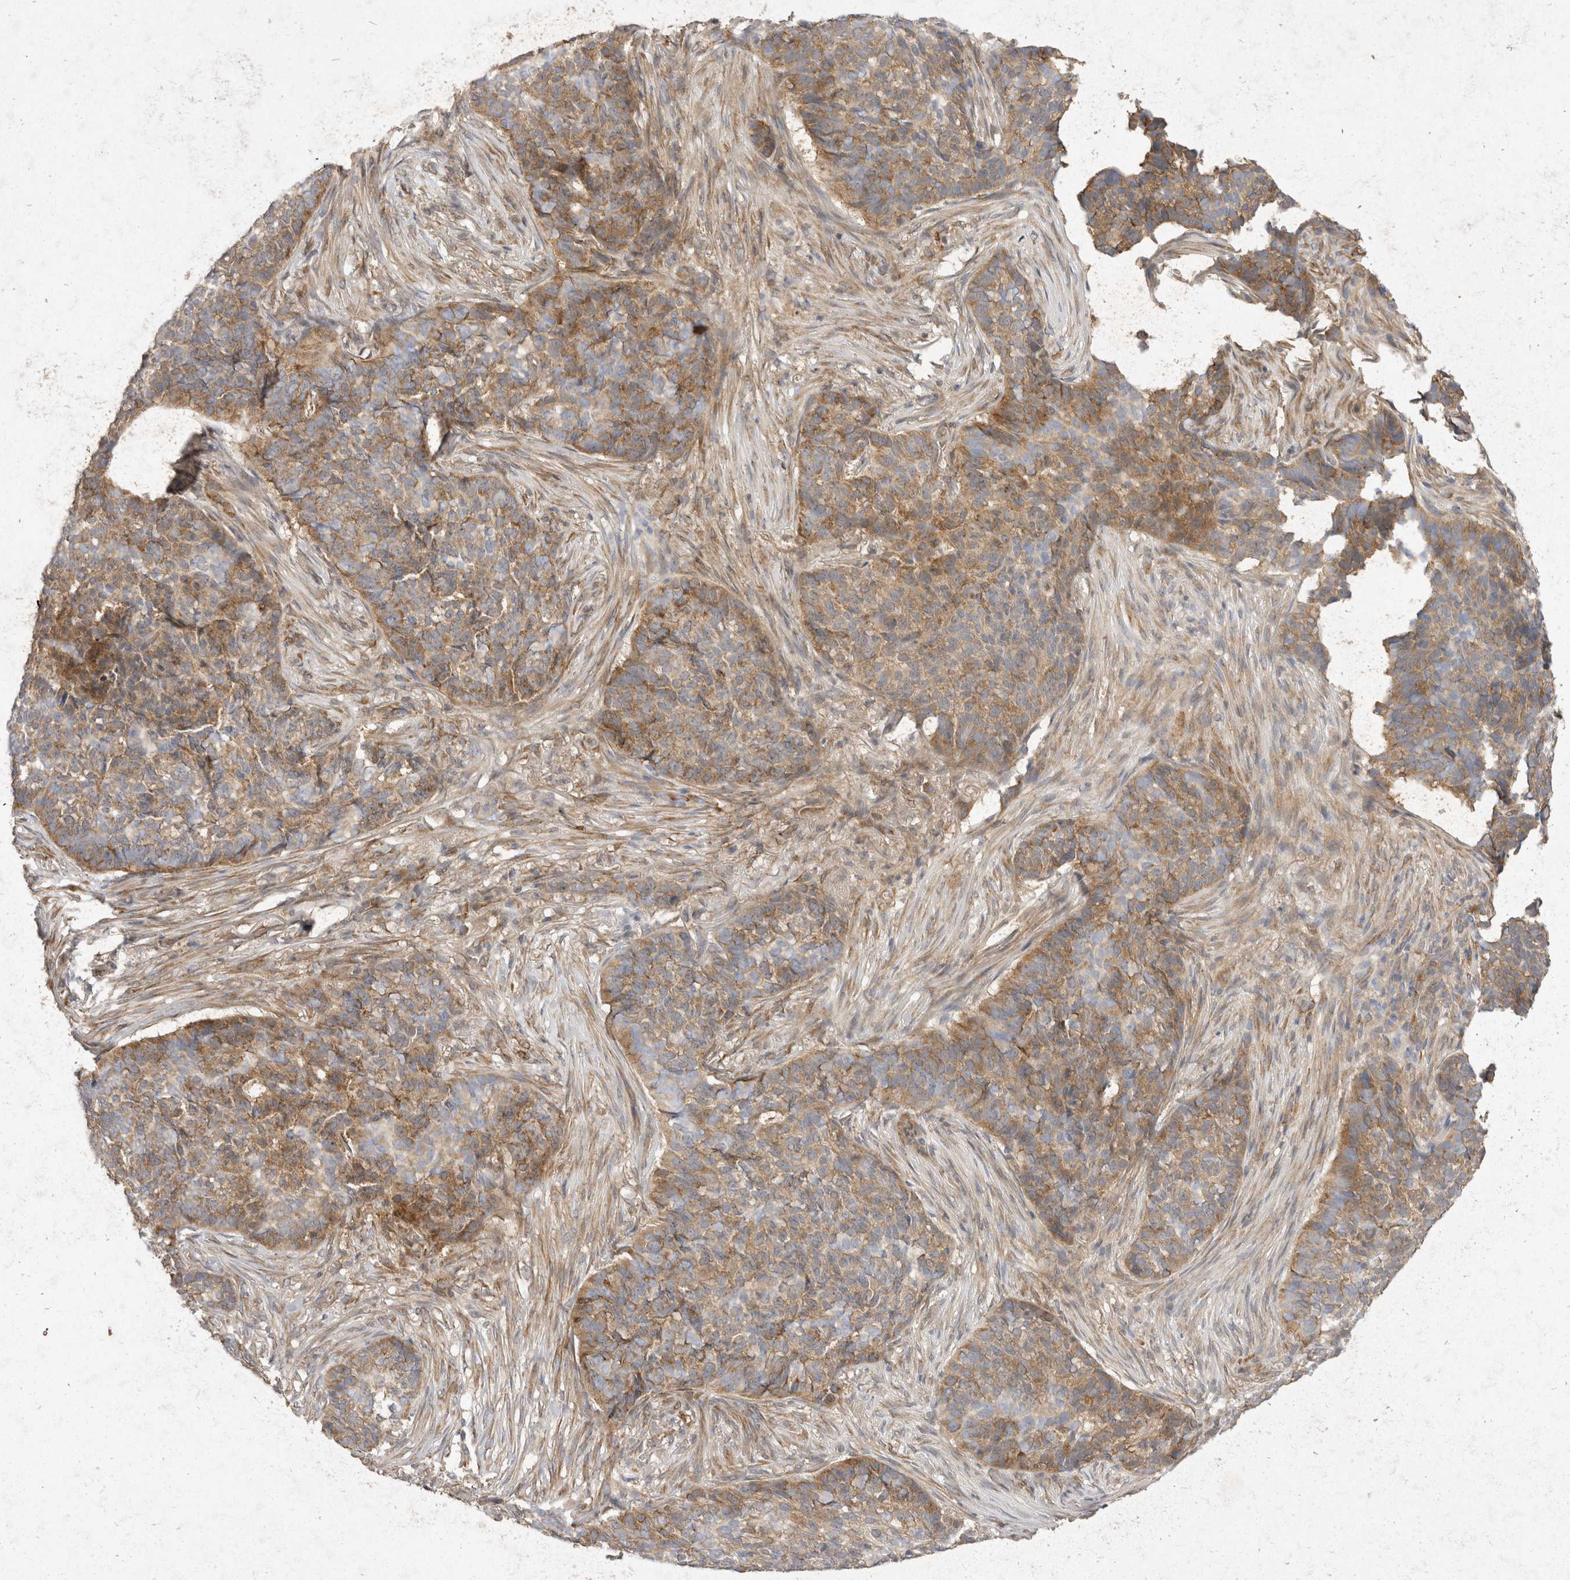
{"staining": {"intensity": "moderate", "quantity": "25%-75%", "location": "cytoplasmic/membranous"}, "tissue": "skin cancer", "cell_type": "Tumor cells", "image_type": "cancer", "snomed": [{"axis": "morphology", "description": "Basal cell carcinoma"}, {"axis": "topography", "description": "Skin"}], "caption": "The histopathology image displays a brown stain indicating the presence of a protein in the cytoplasmic/membranous of tumor cells in skin basal cell carcinoma.", "gene": "EIF4G3", "patient": {"sex": "male", "age": 85}}